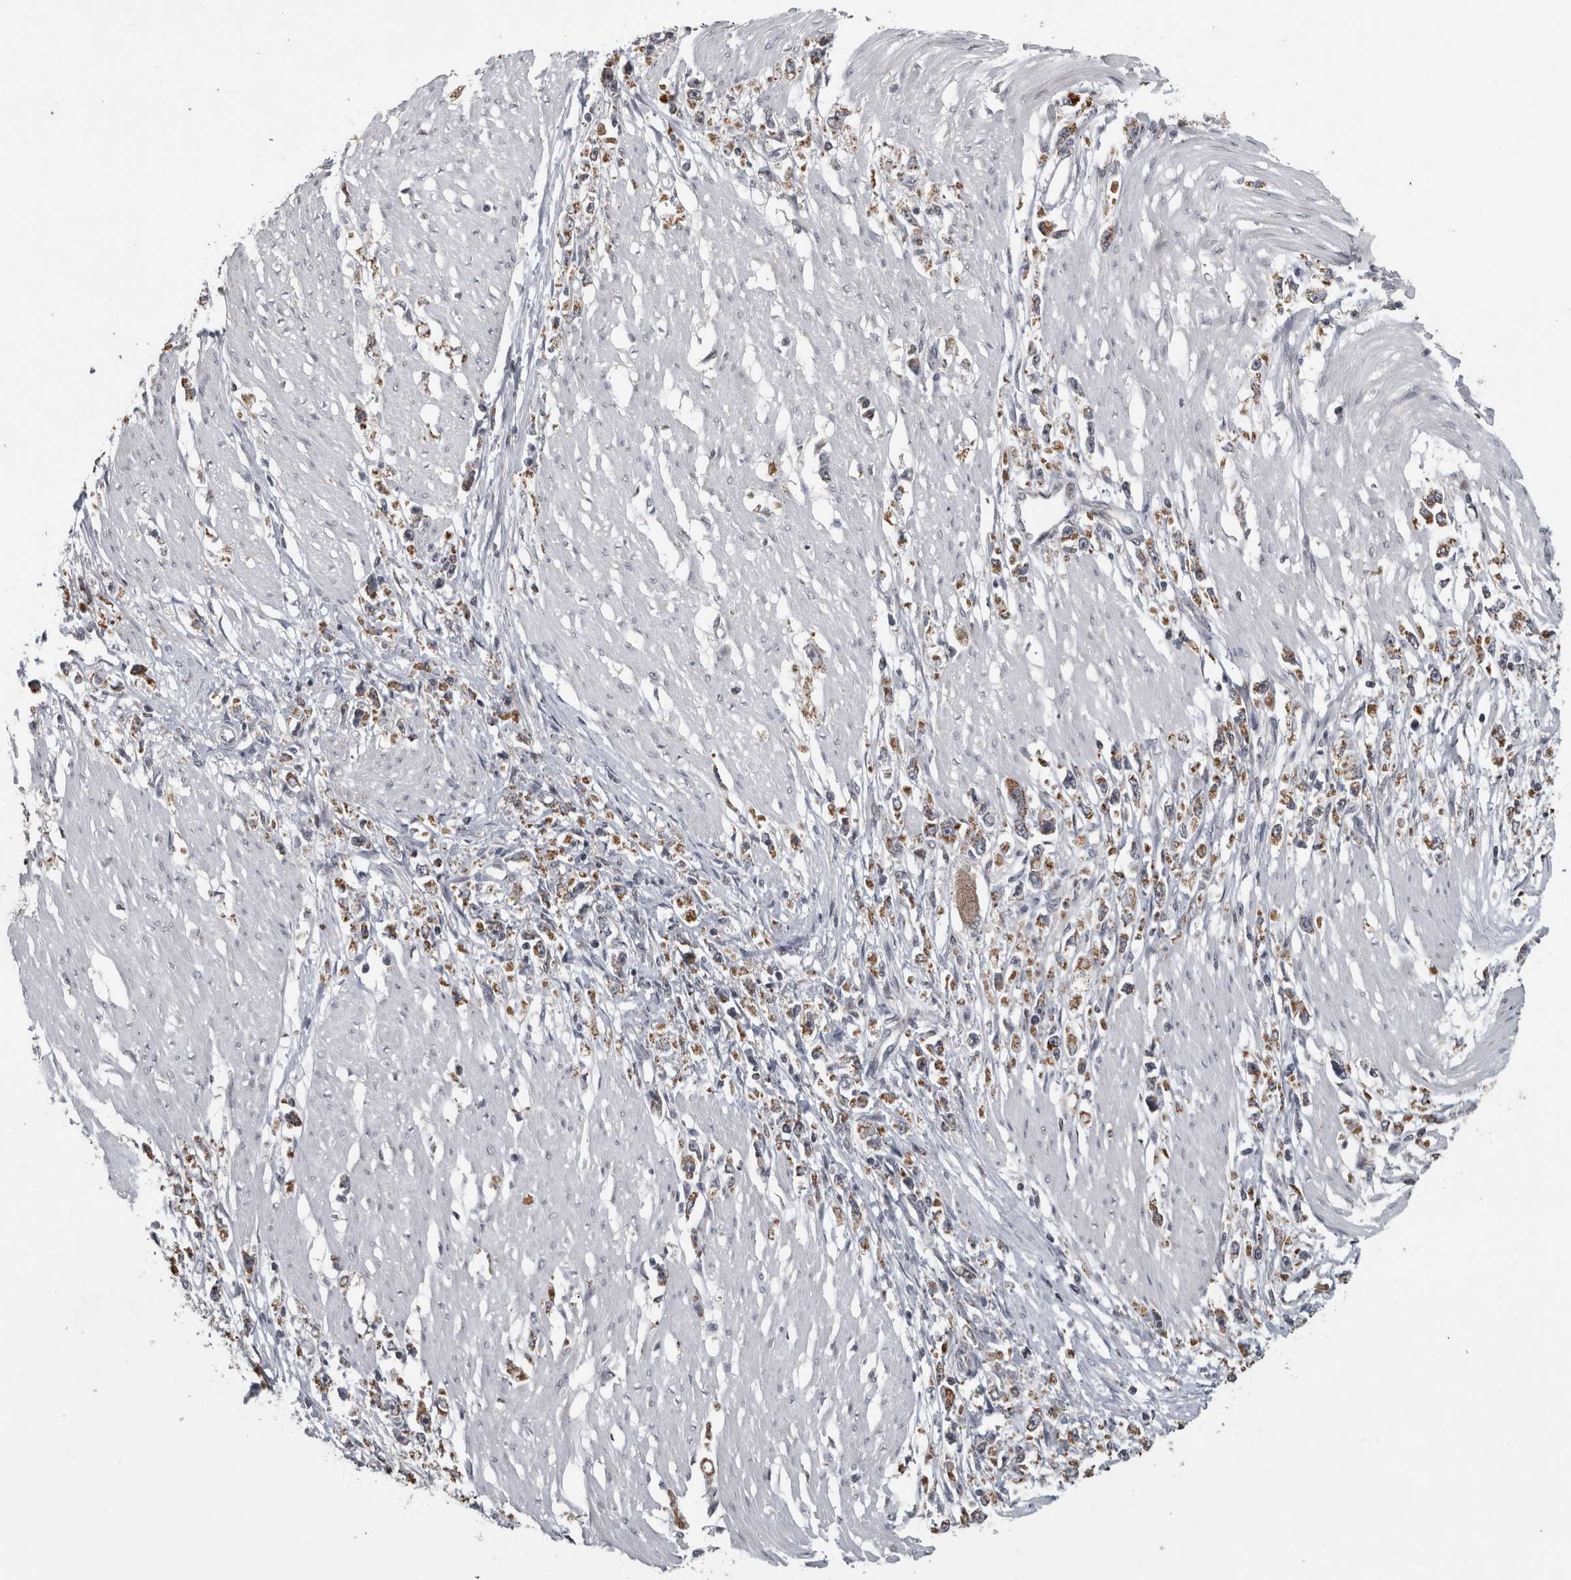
{"staining": {"intensity": "moderate", "quantity": ">75%", "location": "cytoplasmic/membranous"}, "tissue": "stomach cancer", "cell_type": "Tumor cells", "image_type": "cancer", "snomed": [{"axis": "morphology", "description": "Adenocarcinoma, NOS"}, {"axis": "topography", "description": "Stomach"}], "caption": "Immunohistochemical staining of human stomach cancer reveals medium levels of moderate cytoplasmic/membranous staining in approximately >75% of tumor cells.", "gene": "OR2K2", "patient": {"sex": "female", "age": 59}}